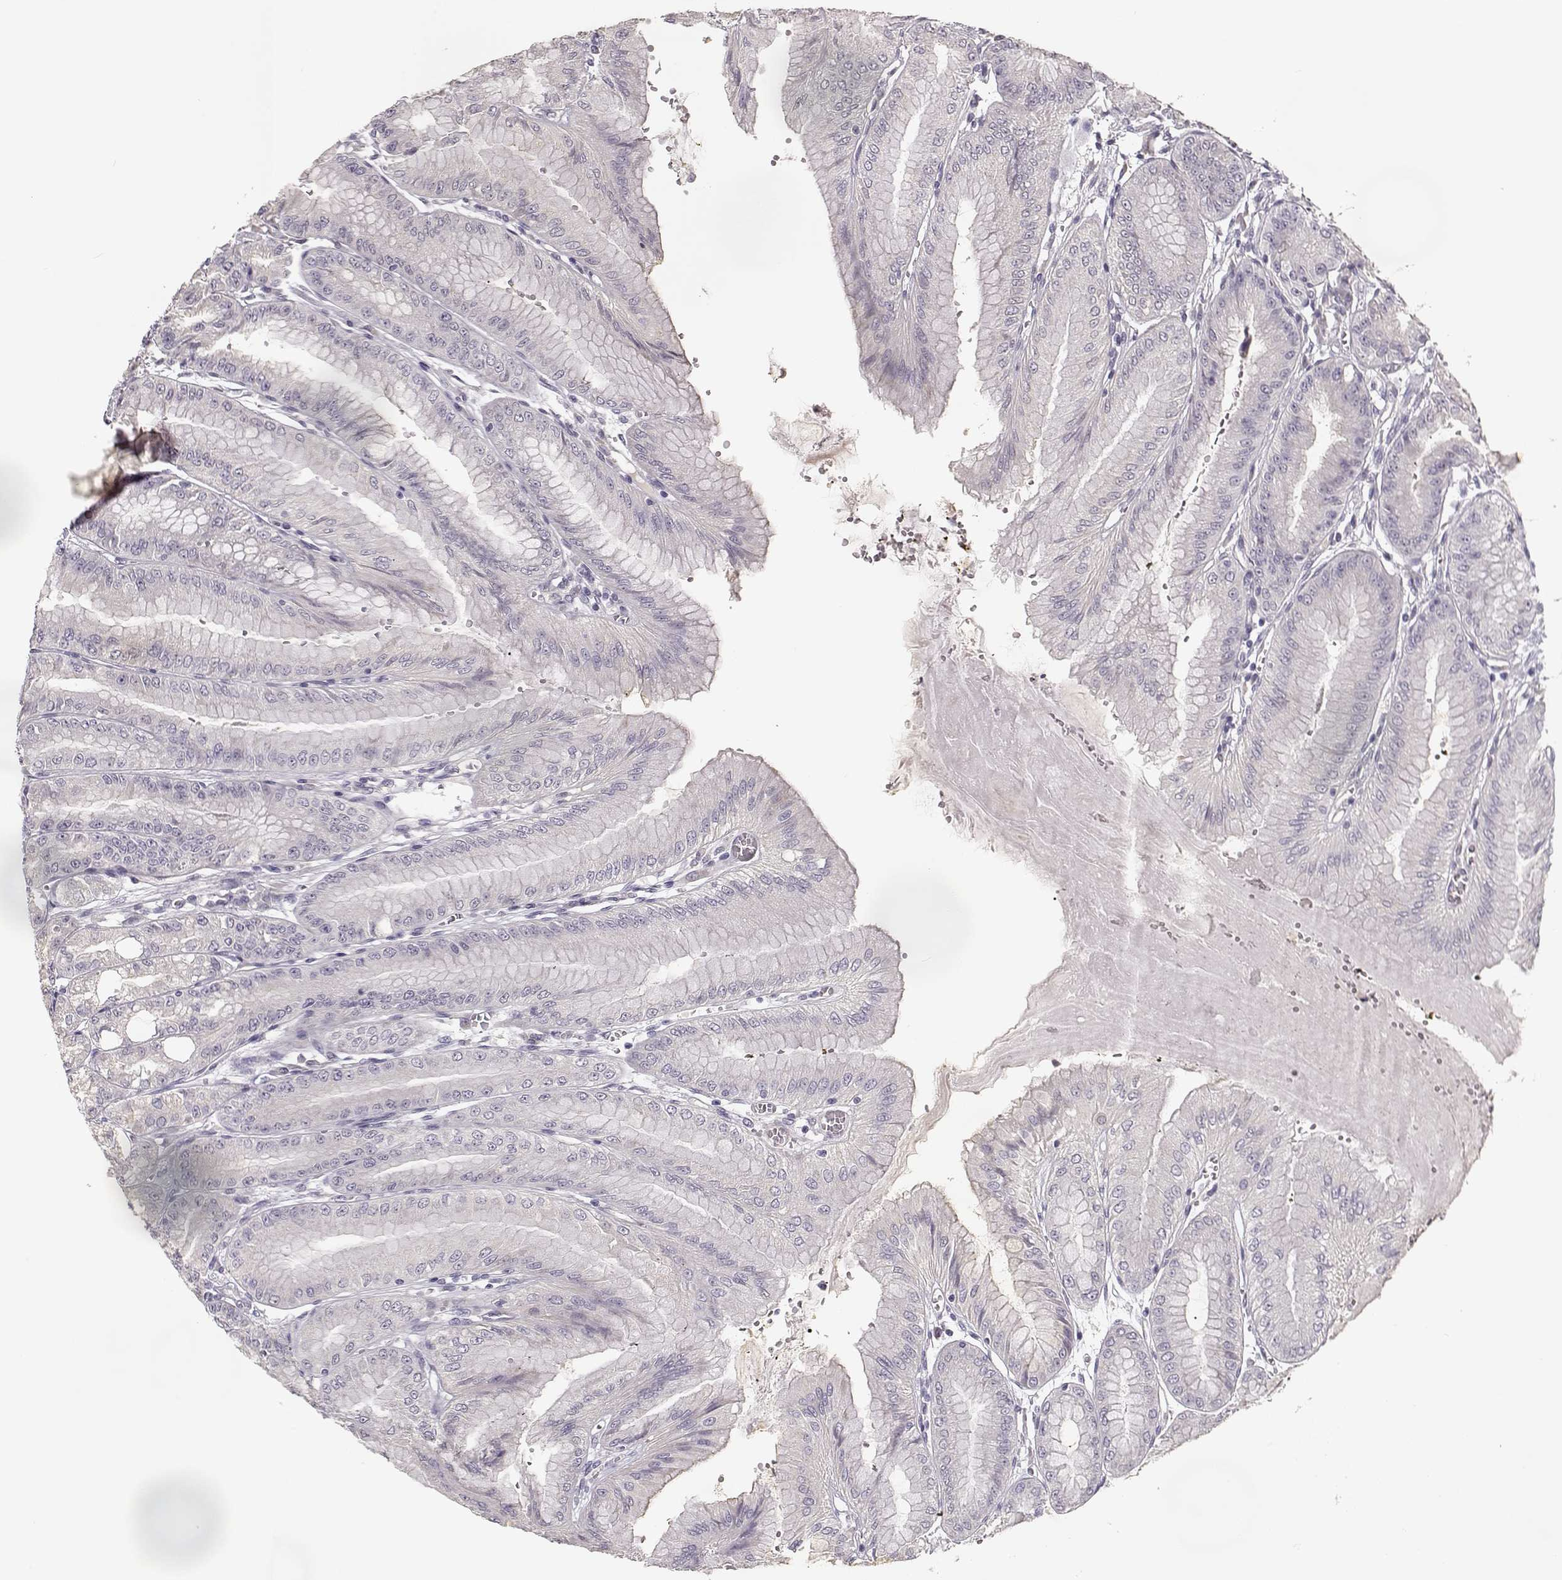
{"staining": {"intensity": "negative", "quantity": "none", "location": "none"}, "tissue": "stomach", "cell_type": "Glandular cells", "image_type": "normal", "snomed": [{"axis": "morphology", "description": "Normal tissue, NOS"}, {"axis": "topography", "description": "Stomach, lower"}], "caption": "Stomach stained for a protein using immunohistochemistry (IHC) displays no staining glandular cells.", "gene": "TMEM145", "patient": {"sex": "male", "age": 71}}